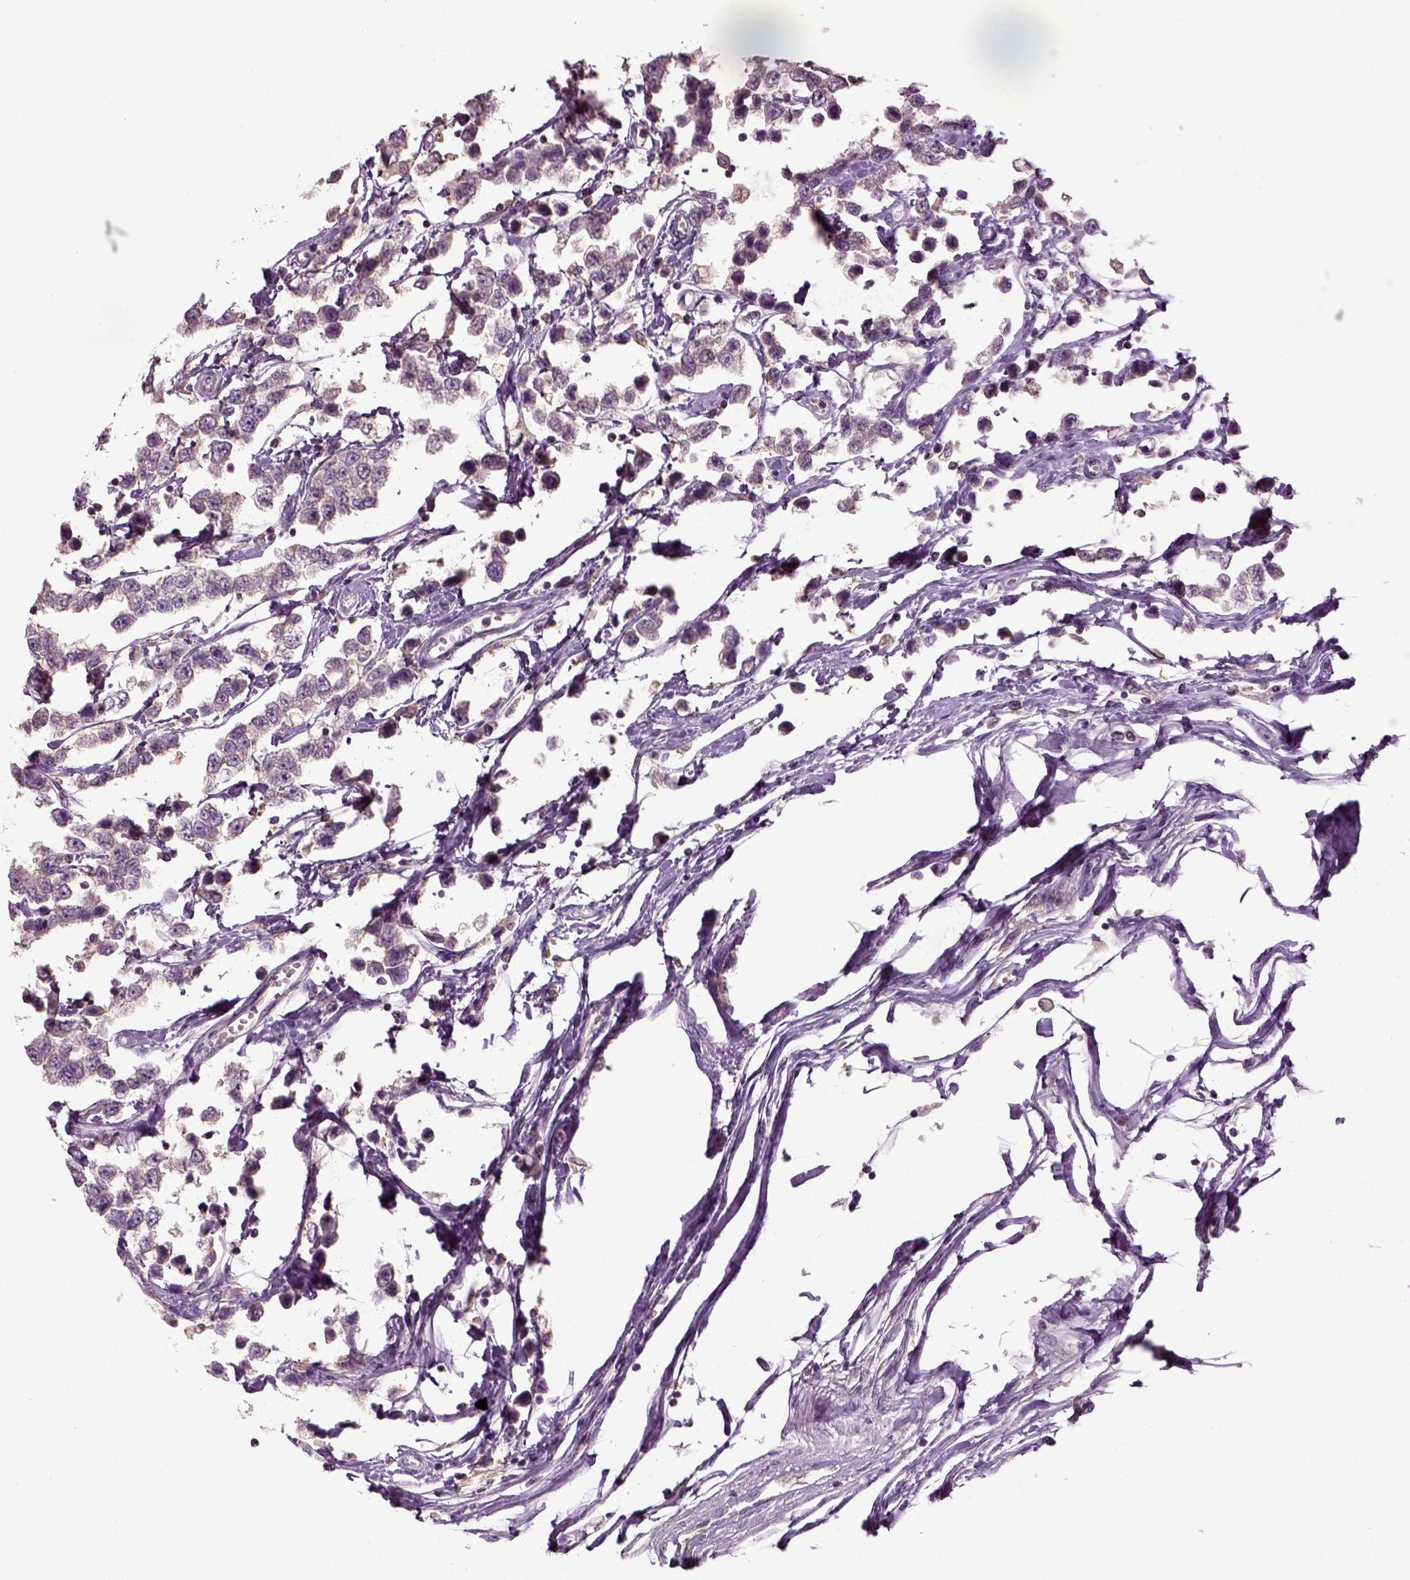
{"staining": {"intensity": "negative", "quantity": "none", "location": "none"}, "tissue": "testis cancer", "cell_type": "Tumor cells", "image_type": "cancer", "snomed": [{"axis": "morphology", "description": "Seminoma, NOS"}, {"axis": "topography", "description": "Testis"}], "caption": "Tumor cells are negative for brown protein staining in testis cancer. (DAB immunohistochemistry with hematoxylin counter stain).", "gene": "DEFB118", "patient": {"sex": "male", "age": 34}}